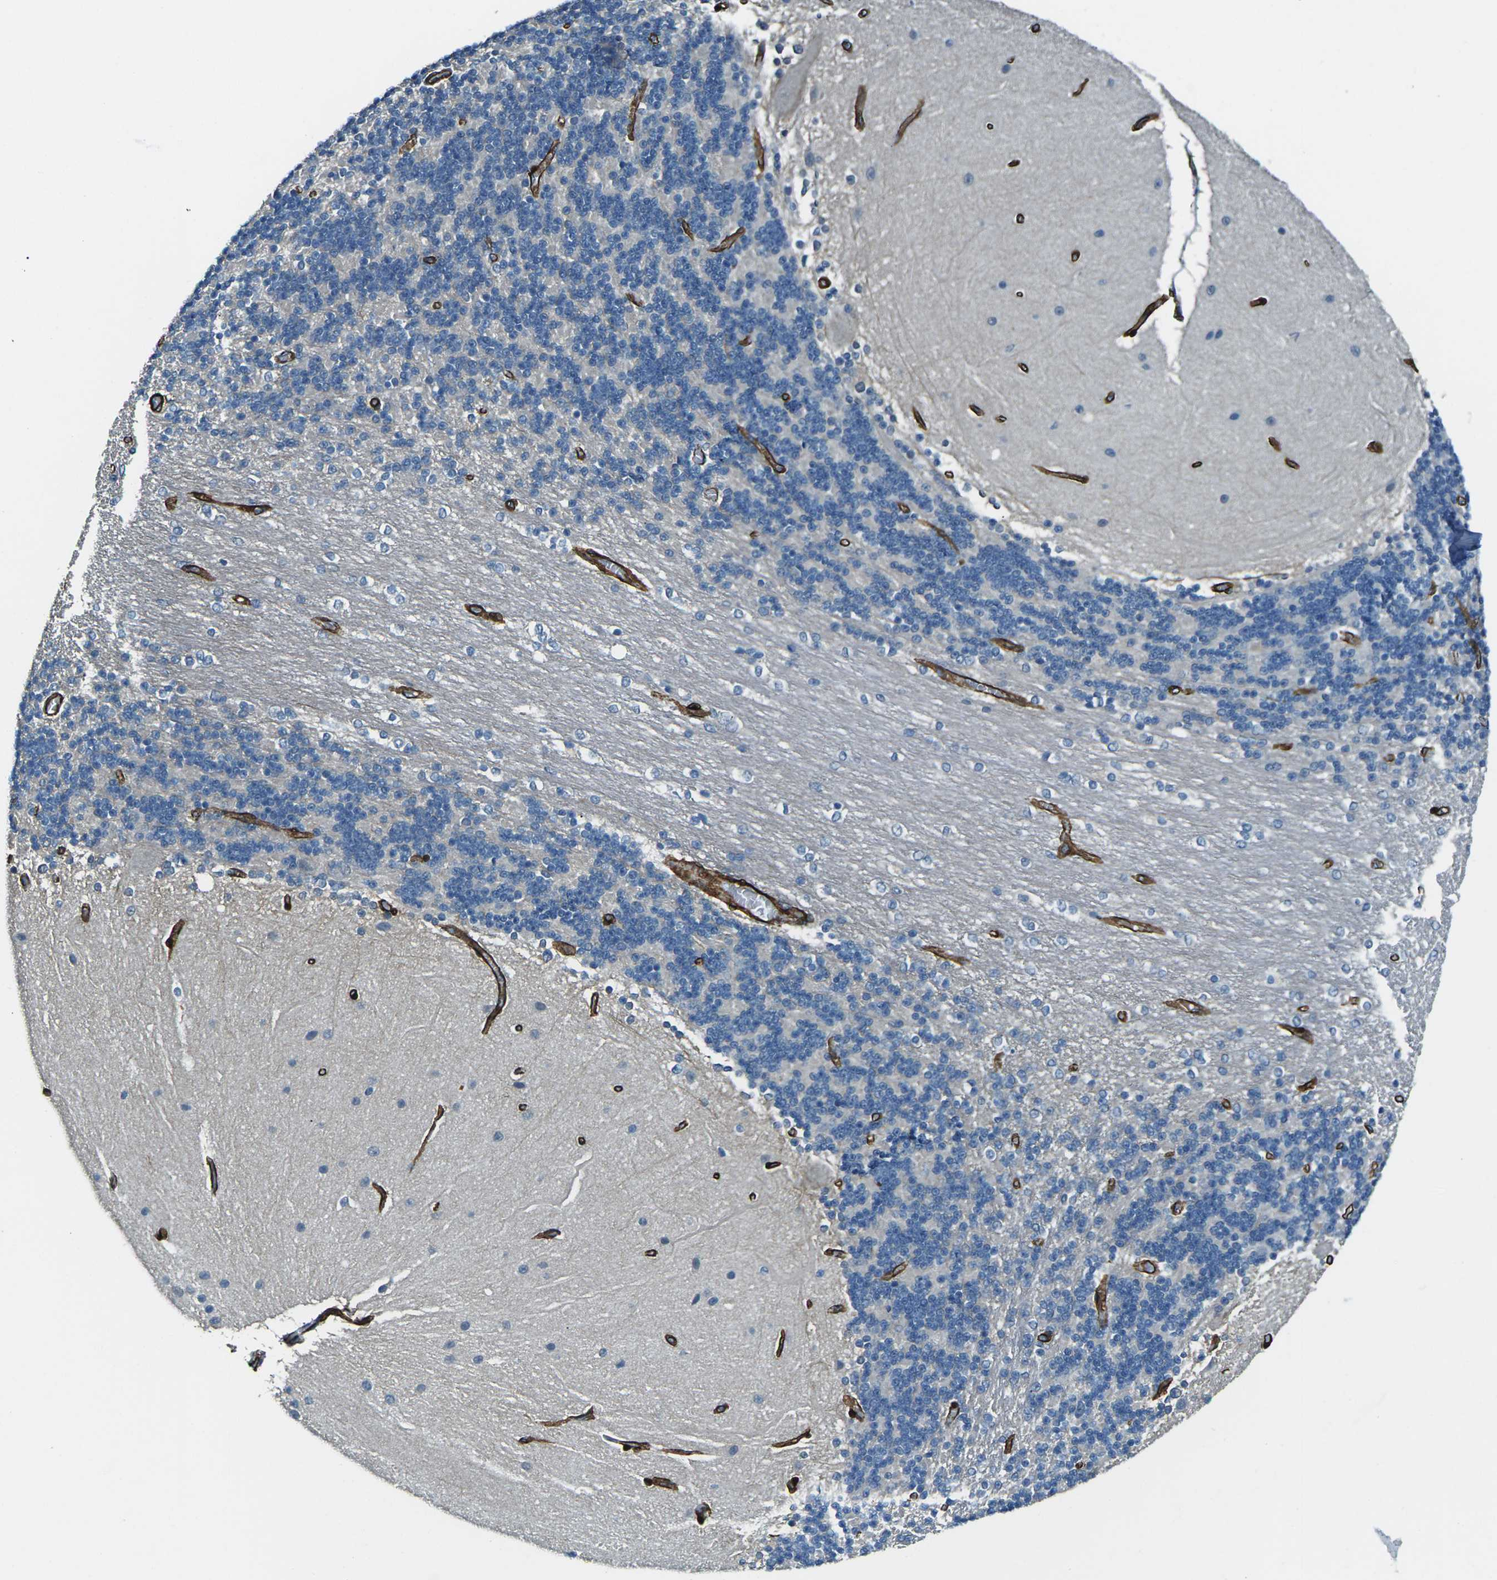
{"staining": {"intensity": "negative", "quantity": "none", "location": "none"}, "tissue": "cerebellum", "cell_type": "Cells in granular layer", "image_type": "normal", "snomed": [{"axis": "morphology", "description": "Normal tissue, NOS"}, {"axis": "topography", "description": "Cerebellum"}], "caption": "This photomicrograph is of benign cerebellum stained with IHC to label a protein in brown with the nuclei are counter-stained blue. There is no positivity in cells in granular layer. (DAB IHC, high magnification).", "gene": "GRAMD1C", "patient": {"sex": "female", "age": 54}}